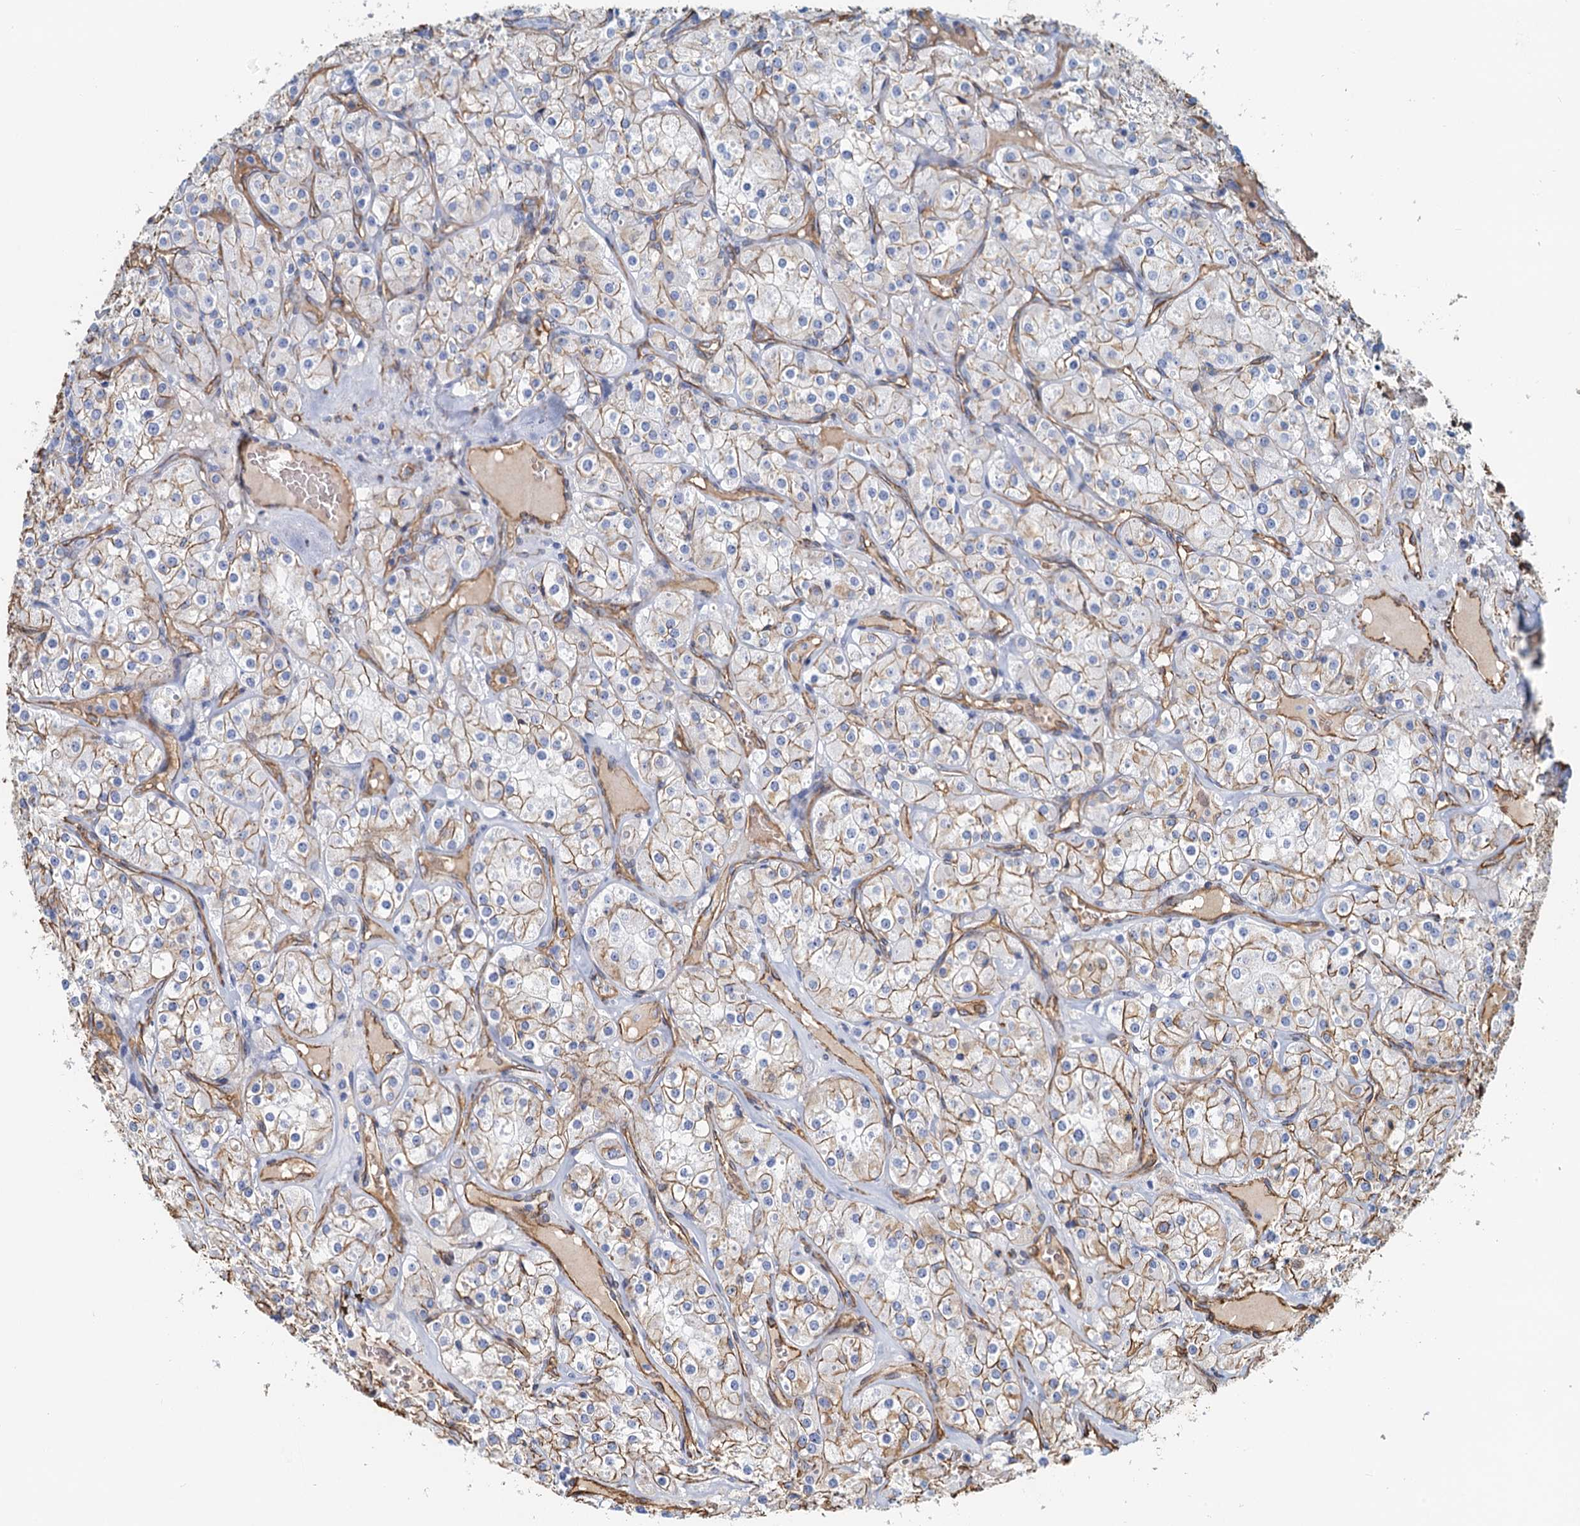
{"staining": {"intensity": "moderate", "quantity": "25%-75%", "location": "cytoplasmic/membranous"}, "tissue": "renal cancer", "cell_type": "Tumor cells", "image_type": "cancer", "snomed": [{"axis": "morphology", "description": "Adenocarcinoma, NOS"}, {"axis": "topography", "description": "Kidney"}], "caption": "Immunohistochemical staining of renal cancer reveals medium levels of moderate cytoplasmic/membranous protein staining in approximately 25%-75% of tumor cells. (DAB (3,3'-diaminobenzidine) IHC, brown staining for protein, blue staining for nuclei).", "gene": "DGKG", "patient": {"sex": "male", "age": 77}}